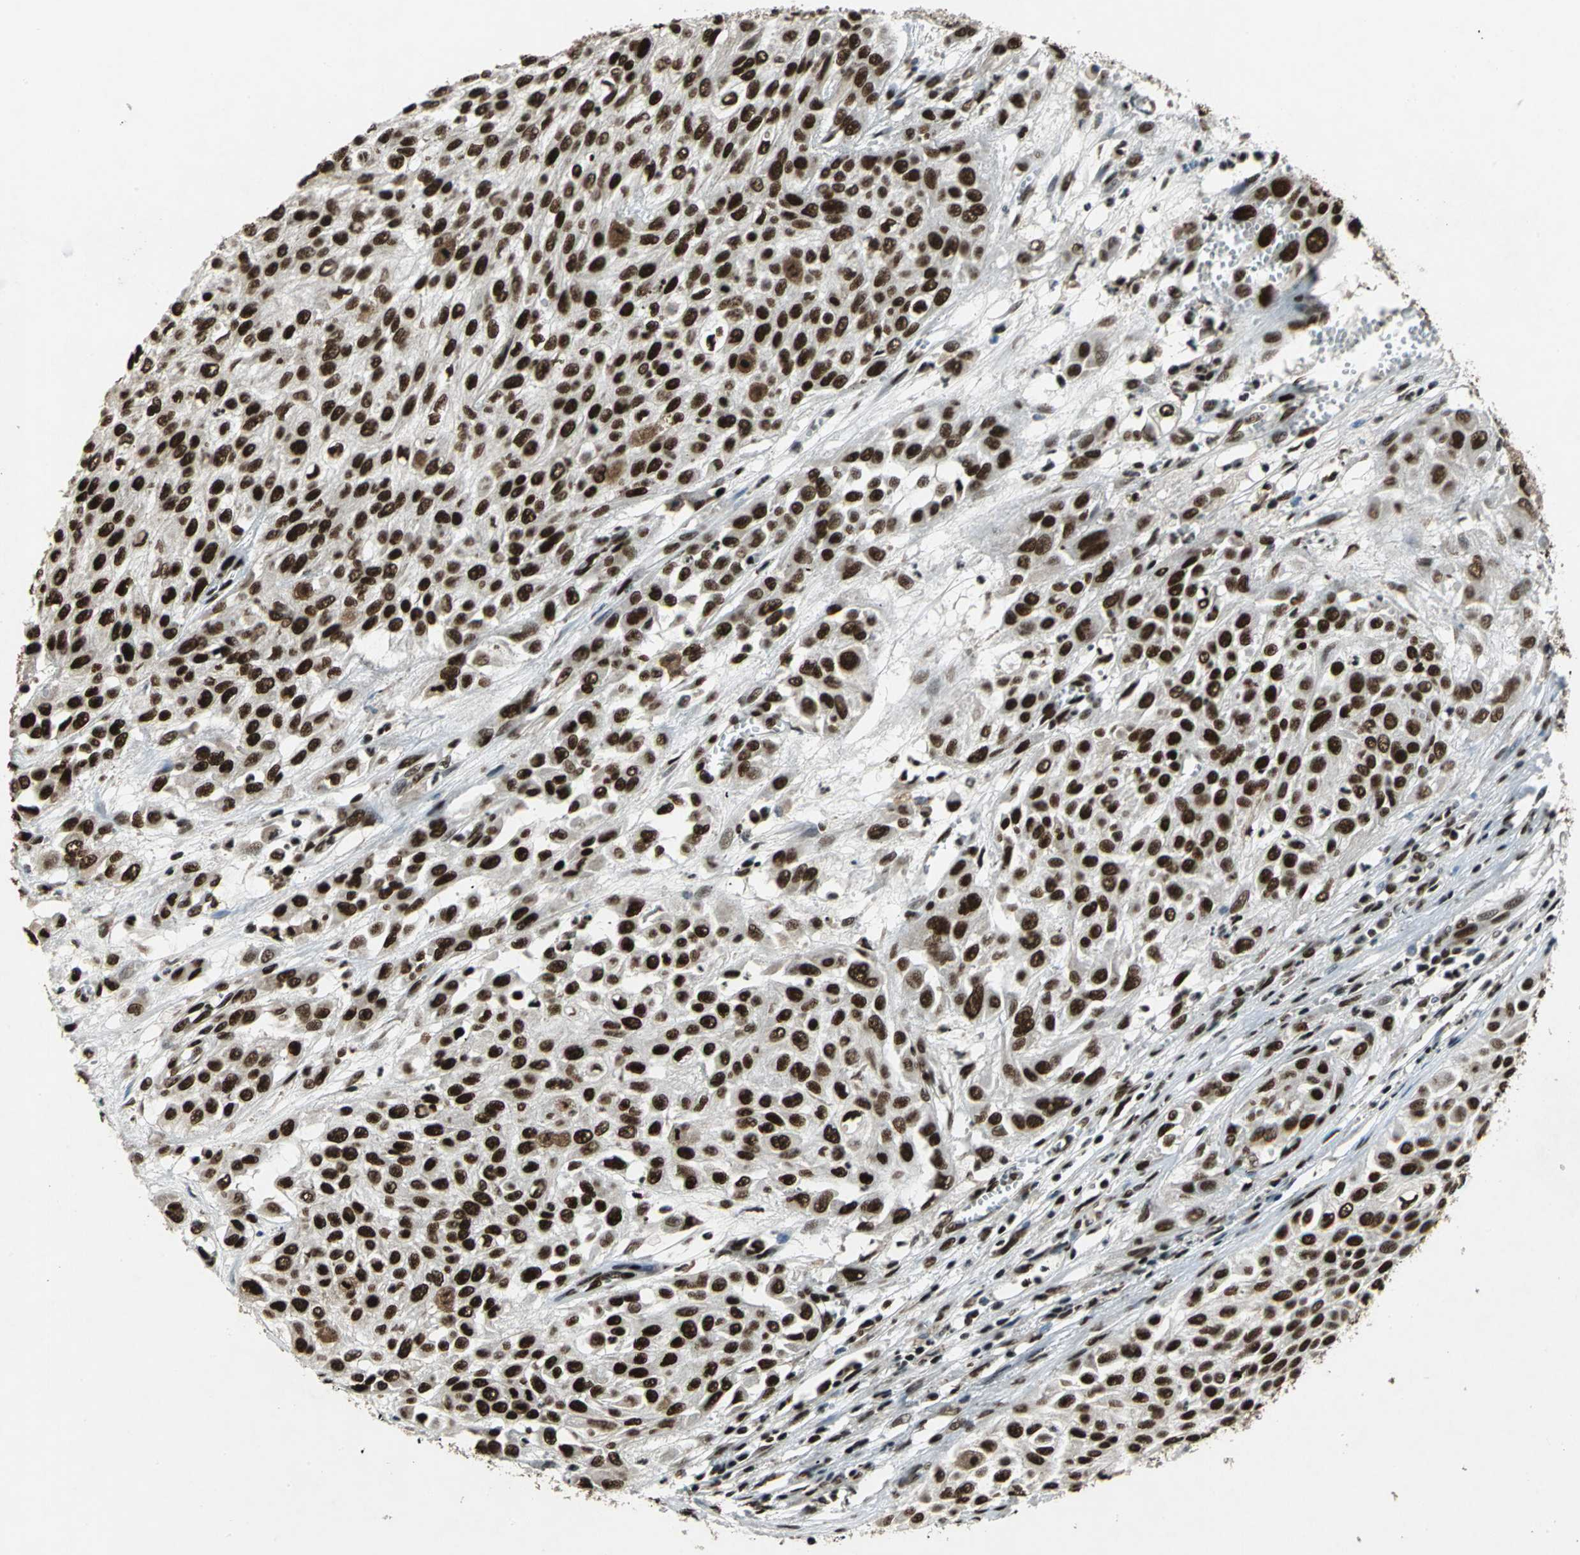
{"staining": {"intensity": "strong", "quantity": ">75%", "location": "nuclear"}, "tissue": "urothelial cancer", "cell_type": "Tumor cells", "image_type": "cancer", "snomed": [{"axis": "morphology", "description": "Urothelial carcinoma, High grade"}, {"axis": "topography", "description": "Urinary bladder"}], "caption": "Immunohistochemical staining of human urothelial cancer exhibits high levels of strong nuclear protein expression in about >75% of tumor cells.", "gene": "MTA2", "patient": {"sex": "male", "age": 57}}